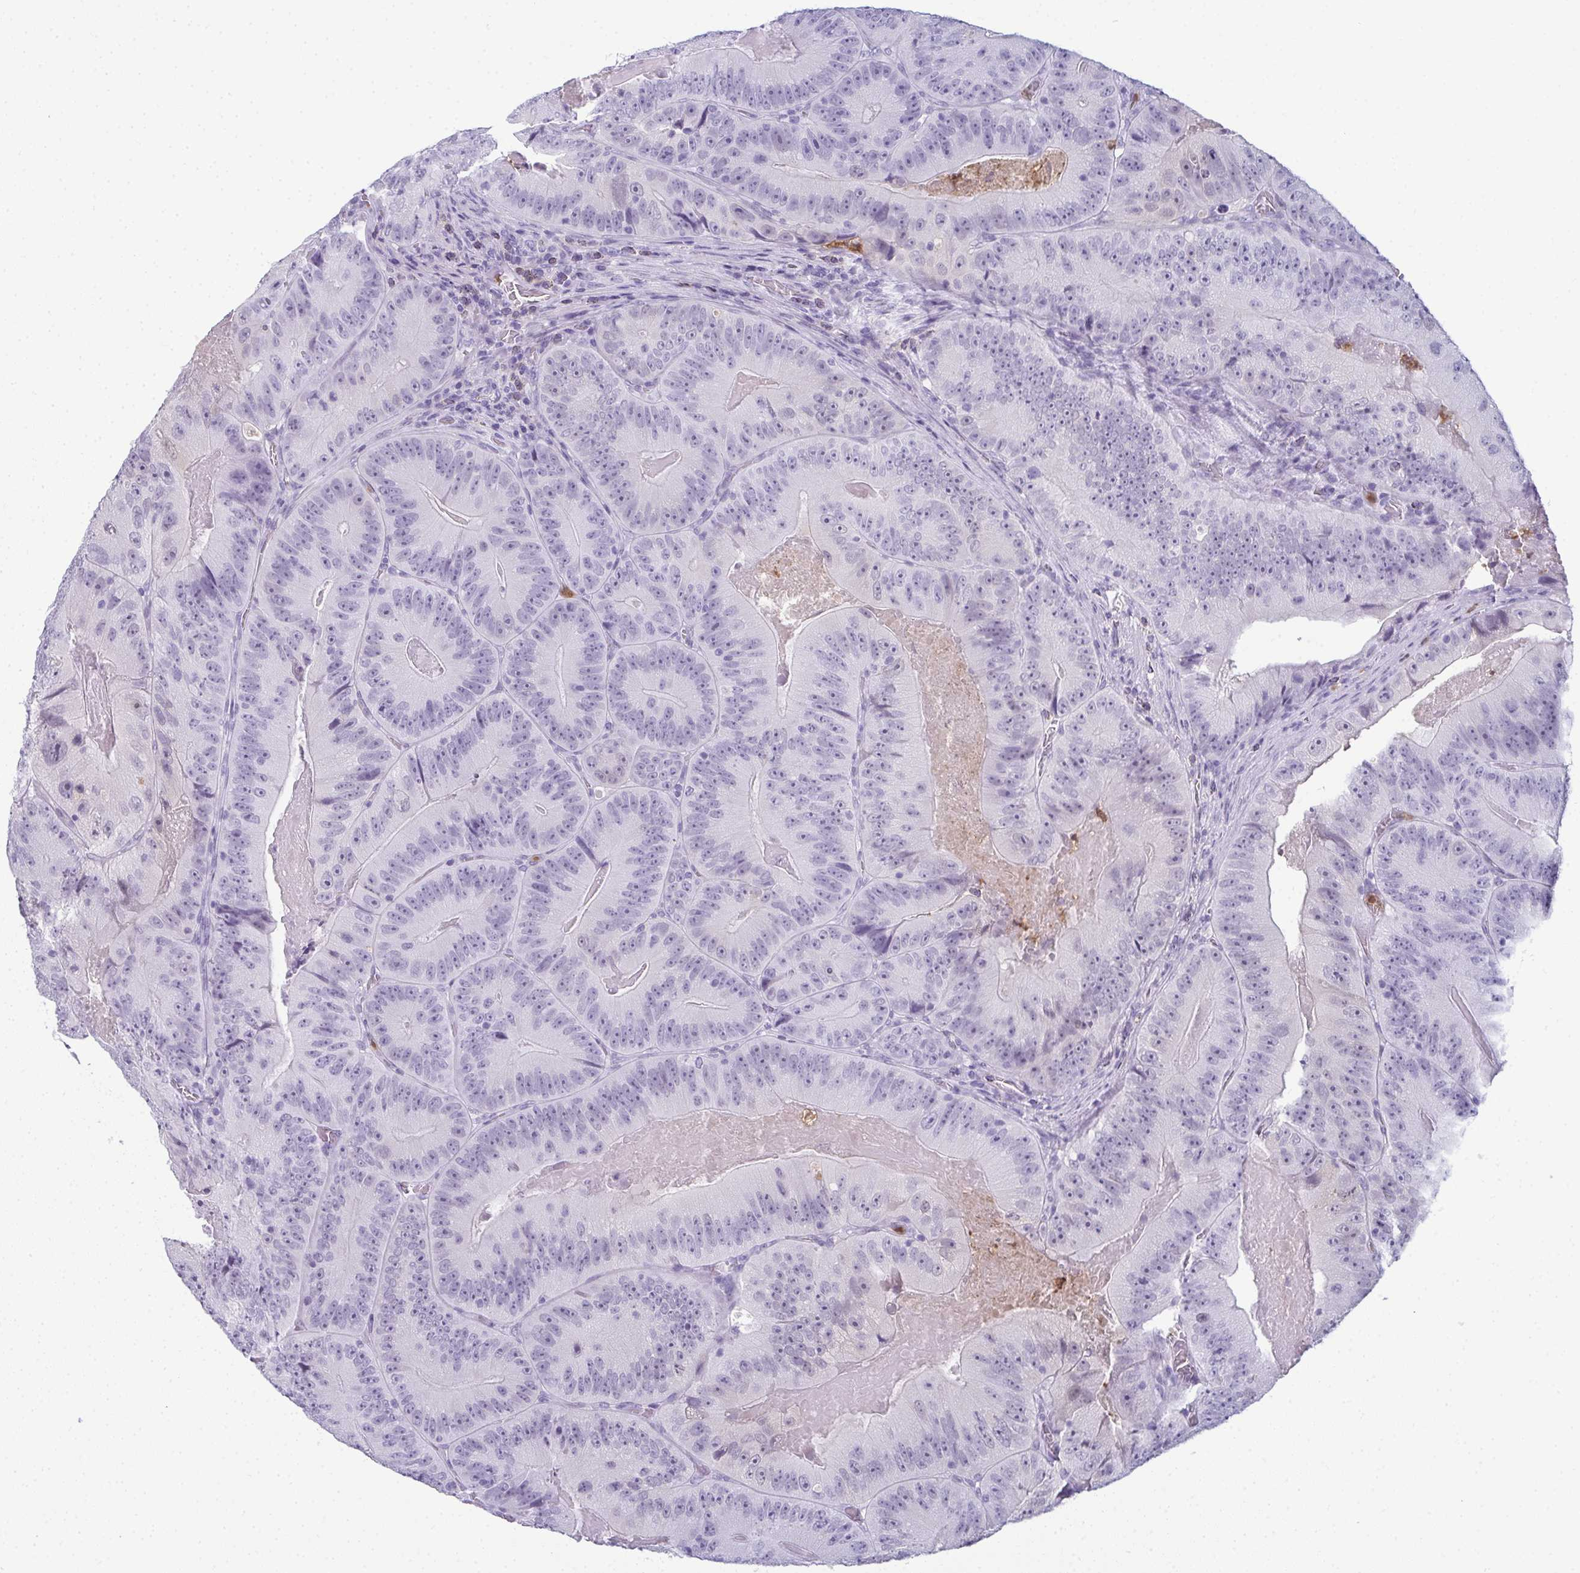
{"staining": {"intensity": "negative", "quantity": "none", "location": "none"}, "tissue": "colorectal cancer", "cell_type": "Tumor cells", "image_type": "cancer", "snomed": [{"axis": "morphology", "description": "Adenocarcinoma, NOS"}, {"axis": "topography", "description": "Colon"}], "caption": "Colorectal cancer was stained to show a protein in brown. There is no significant positivity in tumor cells.", "gene": "CDA", "patient": {"sex": "female", "age": 86}}